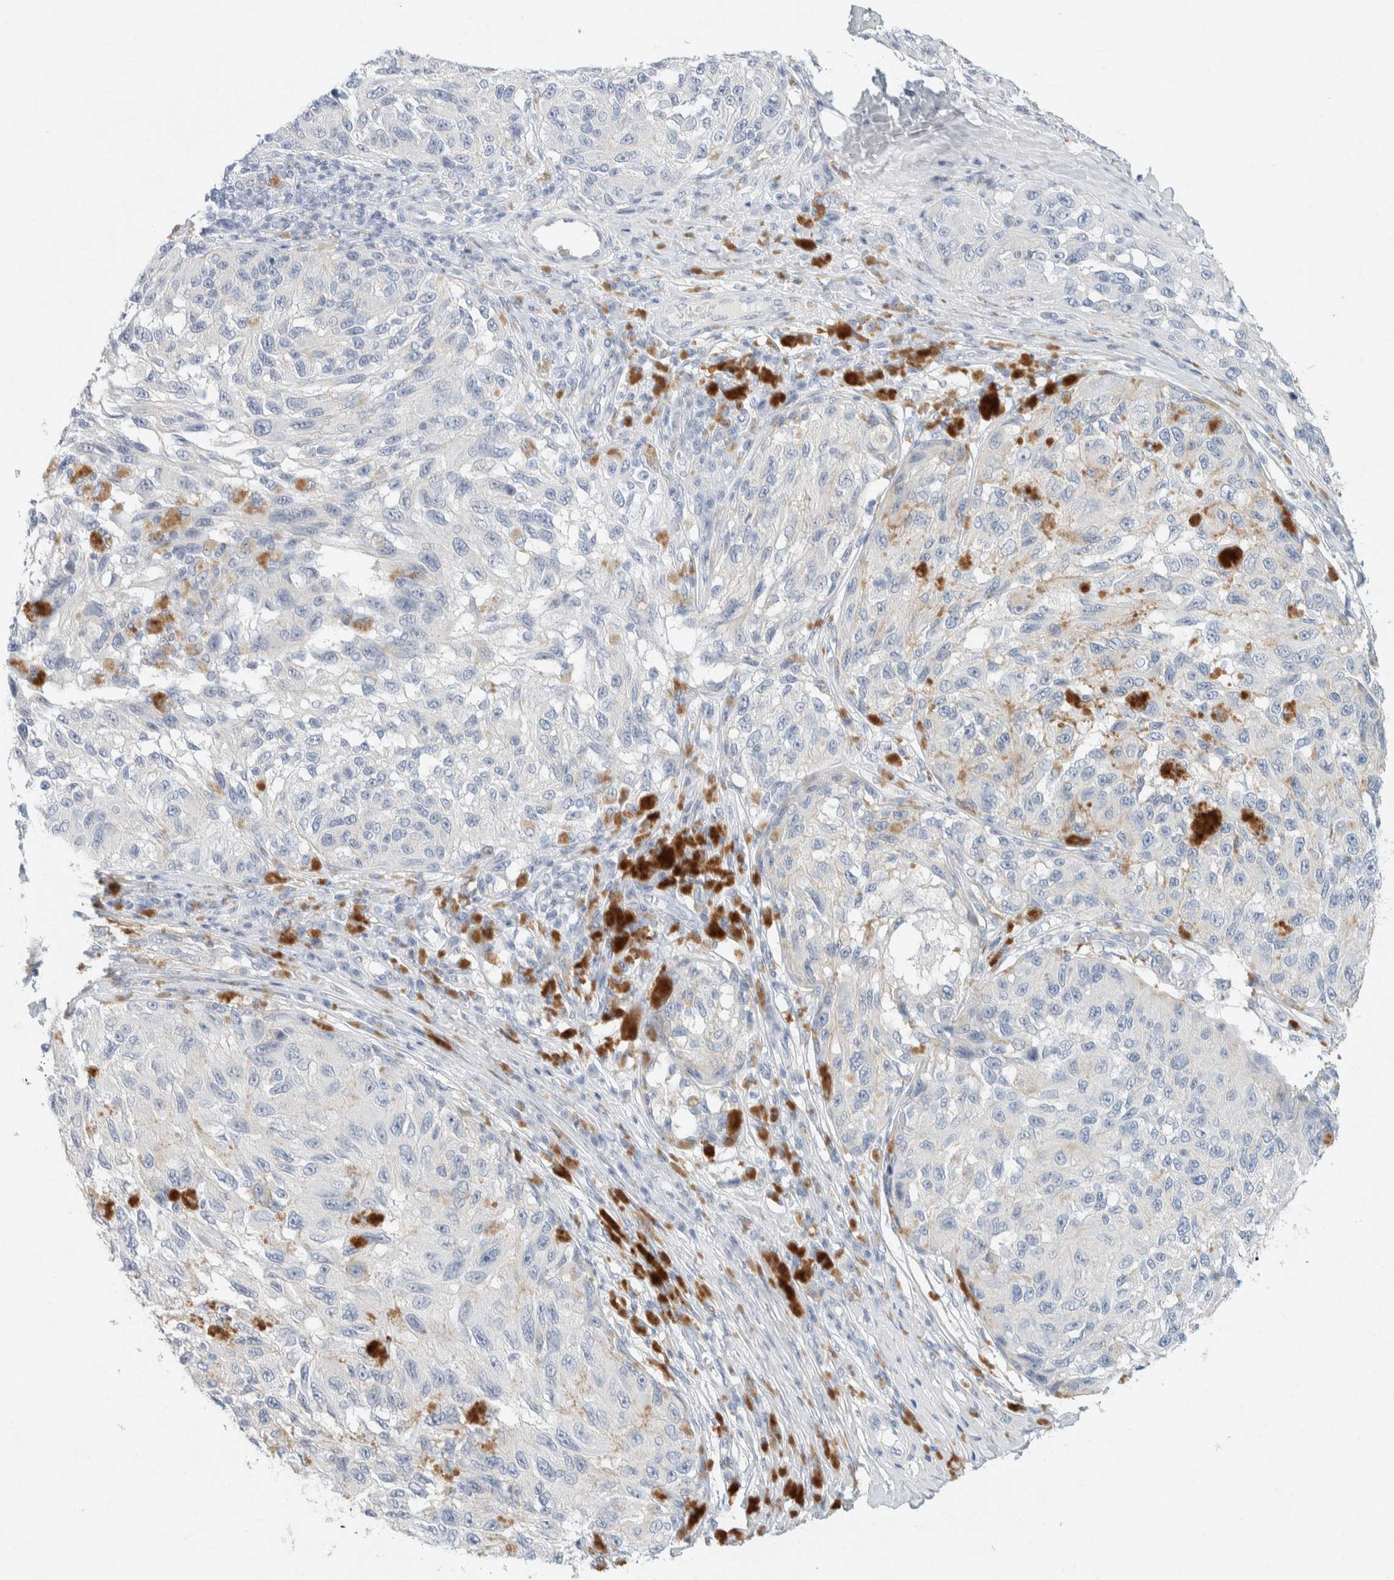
{"staining": {"intensity": "negative", "quantity": "none", "location": "none"}, "tissue": "melanoma", "cell_type": "Tumor cells", "image_type": "cancer", "snomed": [{"axis": "morphology", "description": "Malignant melanoma, NOS"}, {"axis": "topography", "description": "Skin"}], "caption": "The photomicrograph demonstrates no staining of tumor cells in malignant melanoma.", "gene": "ALOX12B", "patient": {"sex": "female", "age": 73}}